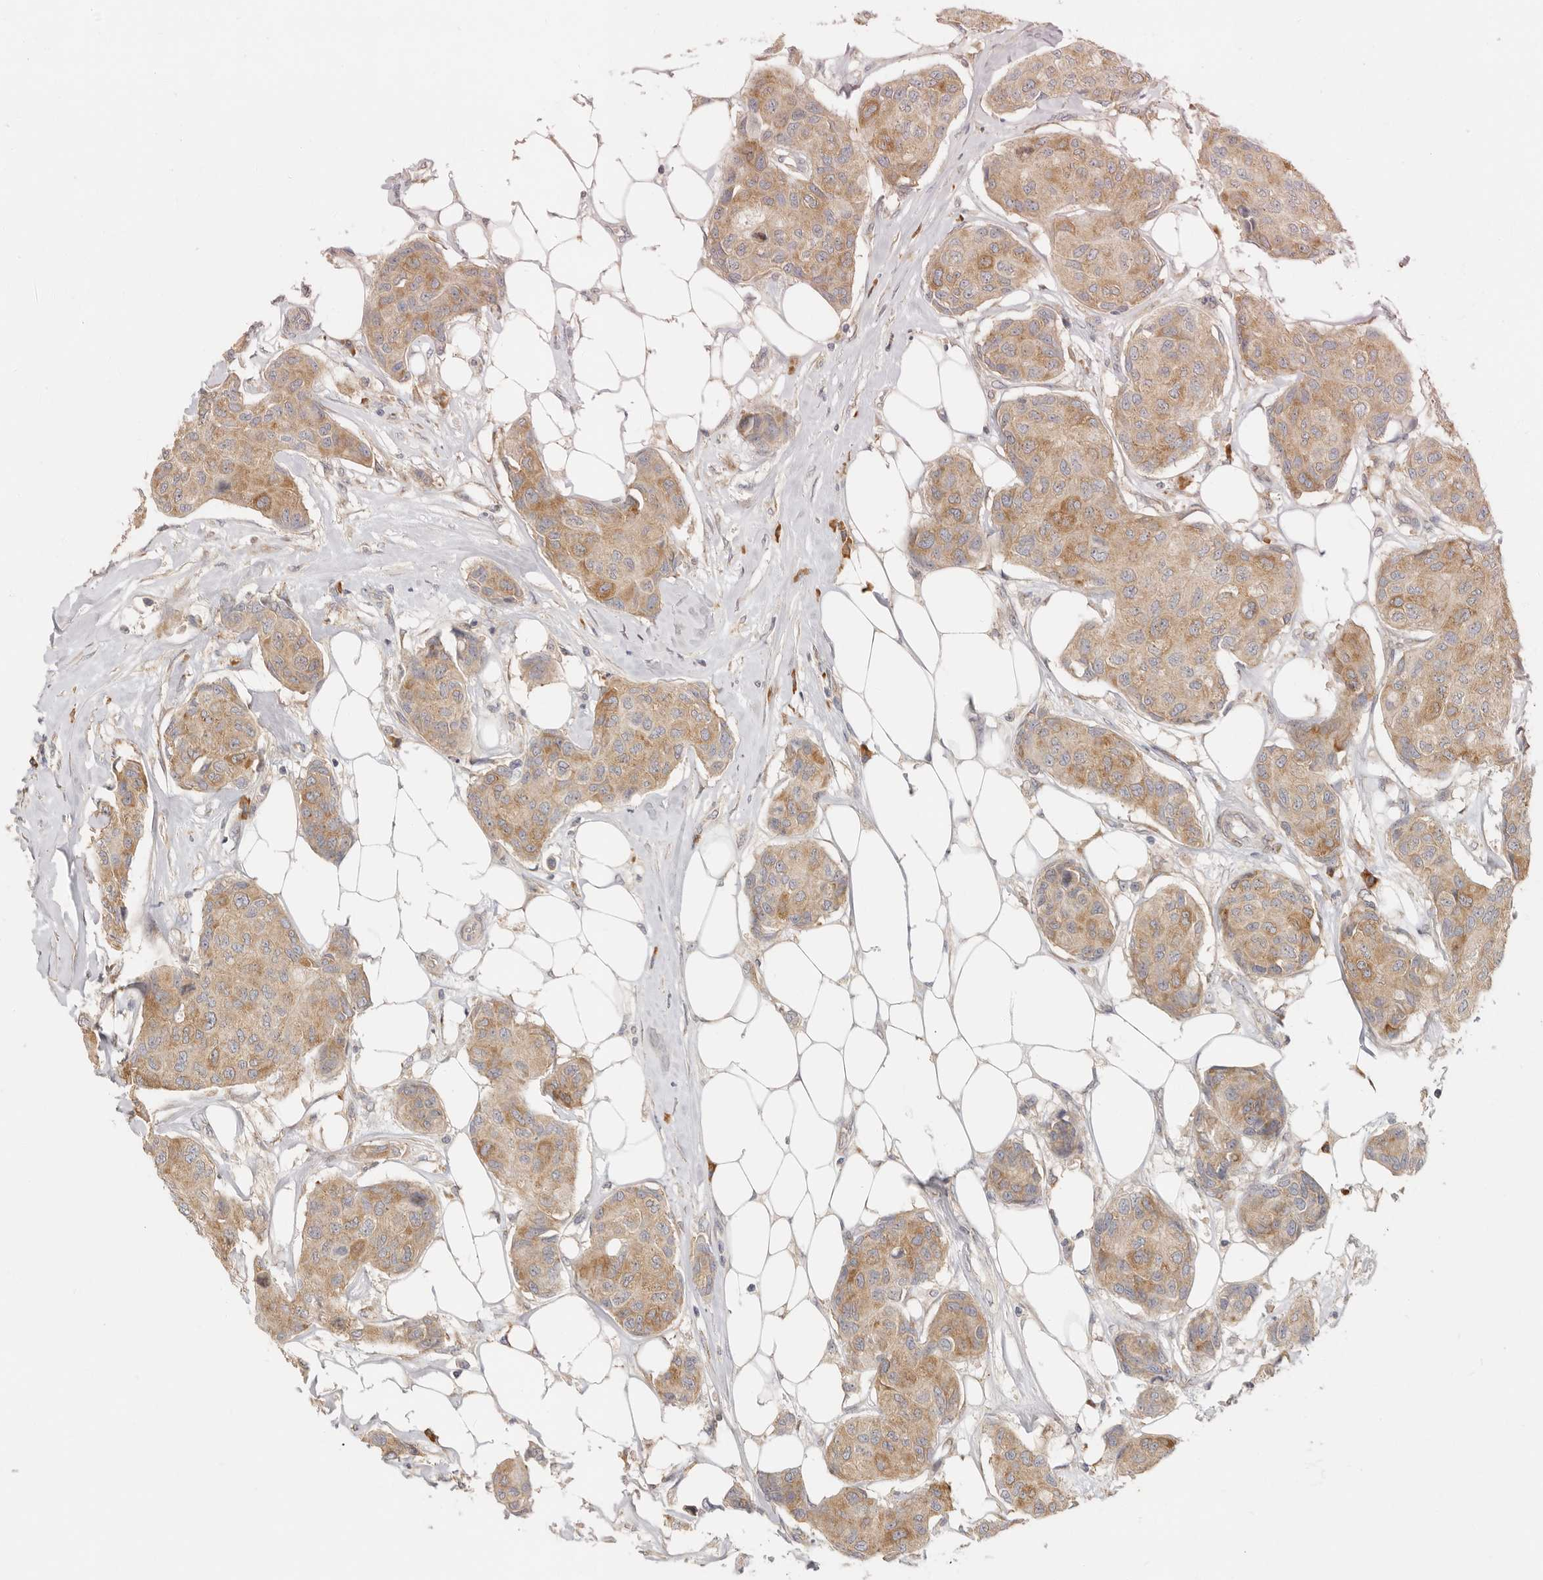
{"staining": {"intensity": "moderate", "quantity": ">75%", "location": "cytoplasmic/membranous"}, "tissue": "breast cancer", "cell_type": "Tumor cells", "image_type": "cancer", "snomed": [{"axis": "morphology", "description": "Duct carcinoma"}, {"axis": "topography", "description": "Breast"}], "caption": "The image demonstrates immunohistochemical staining of breast cancer. There is moderate cytoplasmic/membranous expression is appreciated in approximately >75% of tumor cells.", "gene": "PABPC4", "patient": {"sex": "female", "age": 80}}